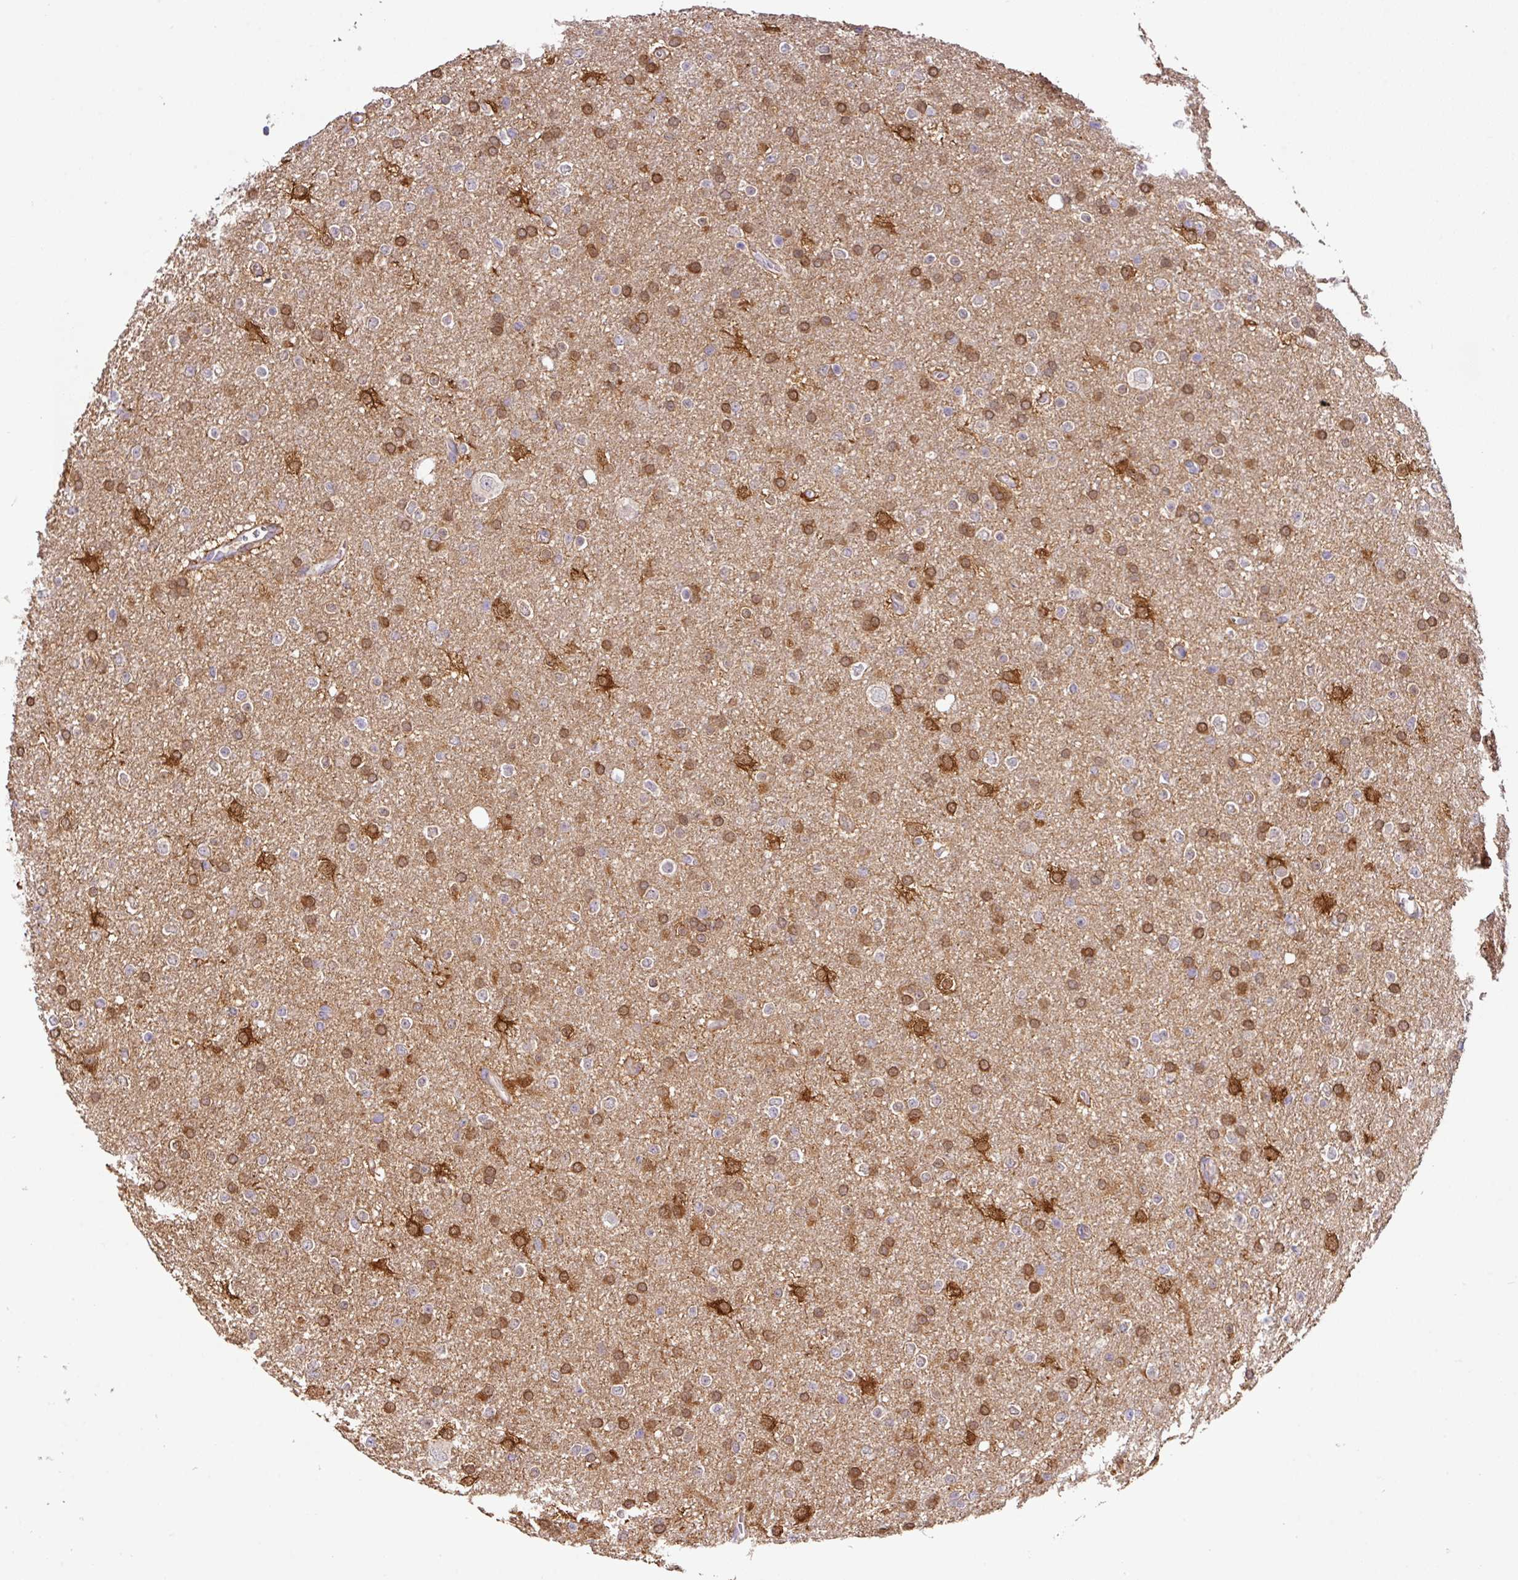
{"staining": {"intensity": "strong", "quantity": "25%-75%", "location": "cytoplasmic/membranous"}, "tissue": "glioma", "cell_type": "Tumor cells", "image_type": "cancer", "snomed": [{"axis": "morphology", "description": "Glioma, malignant, Low grade"}, {"axis": "topography", "description": "Brain"}], "caption": "About 25%-75% of tumor cells in human glioma exhibit strong cytoplasmic/membranous protein positivity as visualized by brown immunohistochemical staining.", "gene": "GCNT7", "patient": {"sex": "female", "age": 34}}